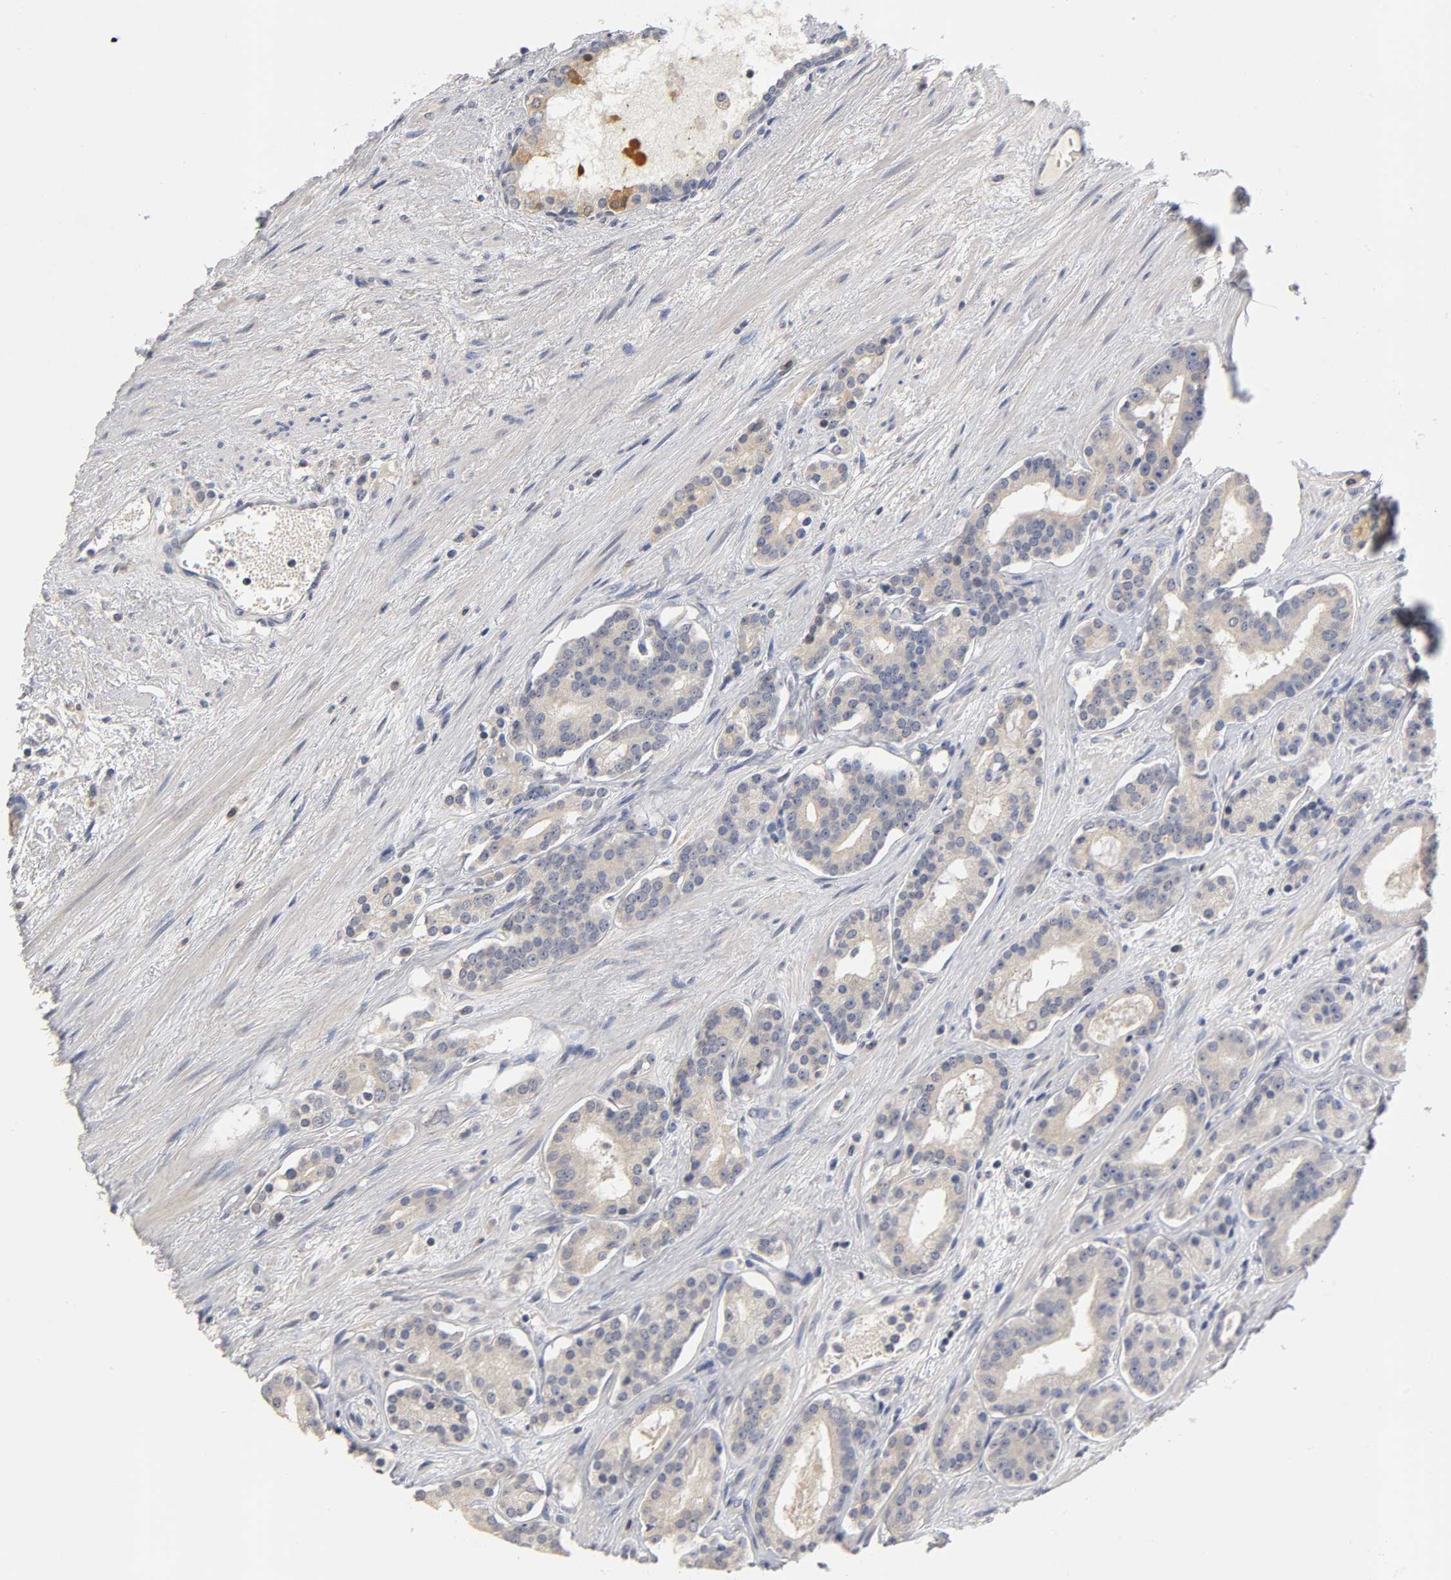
{"staining": {"intensity": "negative", "quantity": "none", "location": "none"}, "tissue": "prostate cancer", "cell_type": "Tumor cells", "image_type": "cancer", "snomed": [{"axis": "morphology", "description": "Adenocarcinoma, Low grade"}, {"axis": "topography", "description": "Prostate"}], "caption": "This is a micrograph of immunohistochemistry staining of prostate cancer, which shows no staining in tumor cells. Nuclei are stained in blue.", "gene": "OVOL1", "patient": {"sex": "male", "age": 63}}